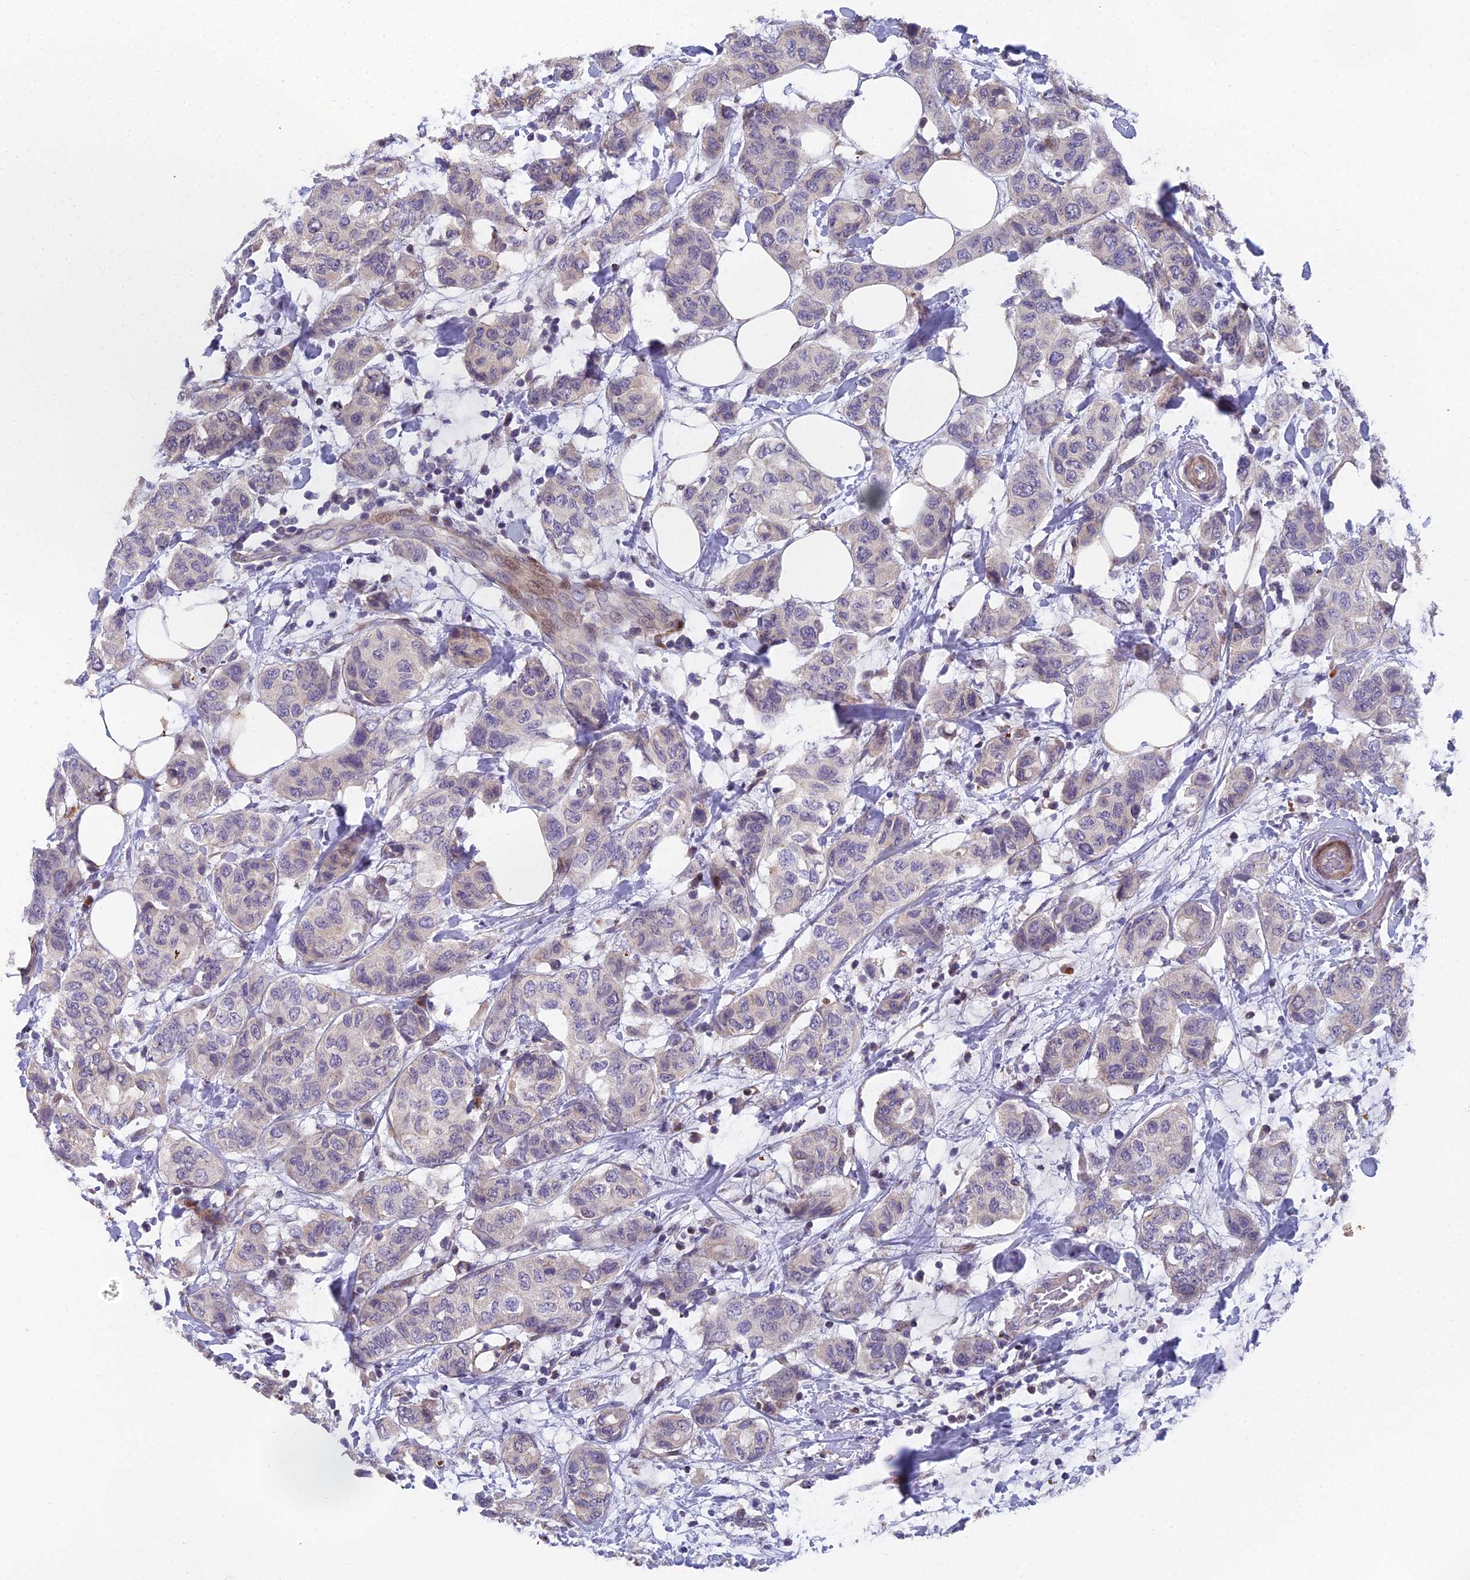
{"staining": {"intensity": "weak", "quantity": "<25%", "location": "cytoplasmic/membranous"}, "tissue": "breast cancer", "cell_type": "Tumor cells", "image_type": "cancer", "snomed": [{"axis": "morphology", "description": "Lobular carcinoma"}, {"axis": "topography", "description": "Breast"}], "caption": "The micrograph demonstrates no staining of tumor cells in breast lobular carcinoma.", "gene": "RAB28", "patient": {"sex": "female", "age": 51}}